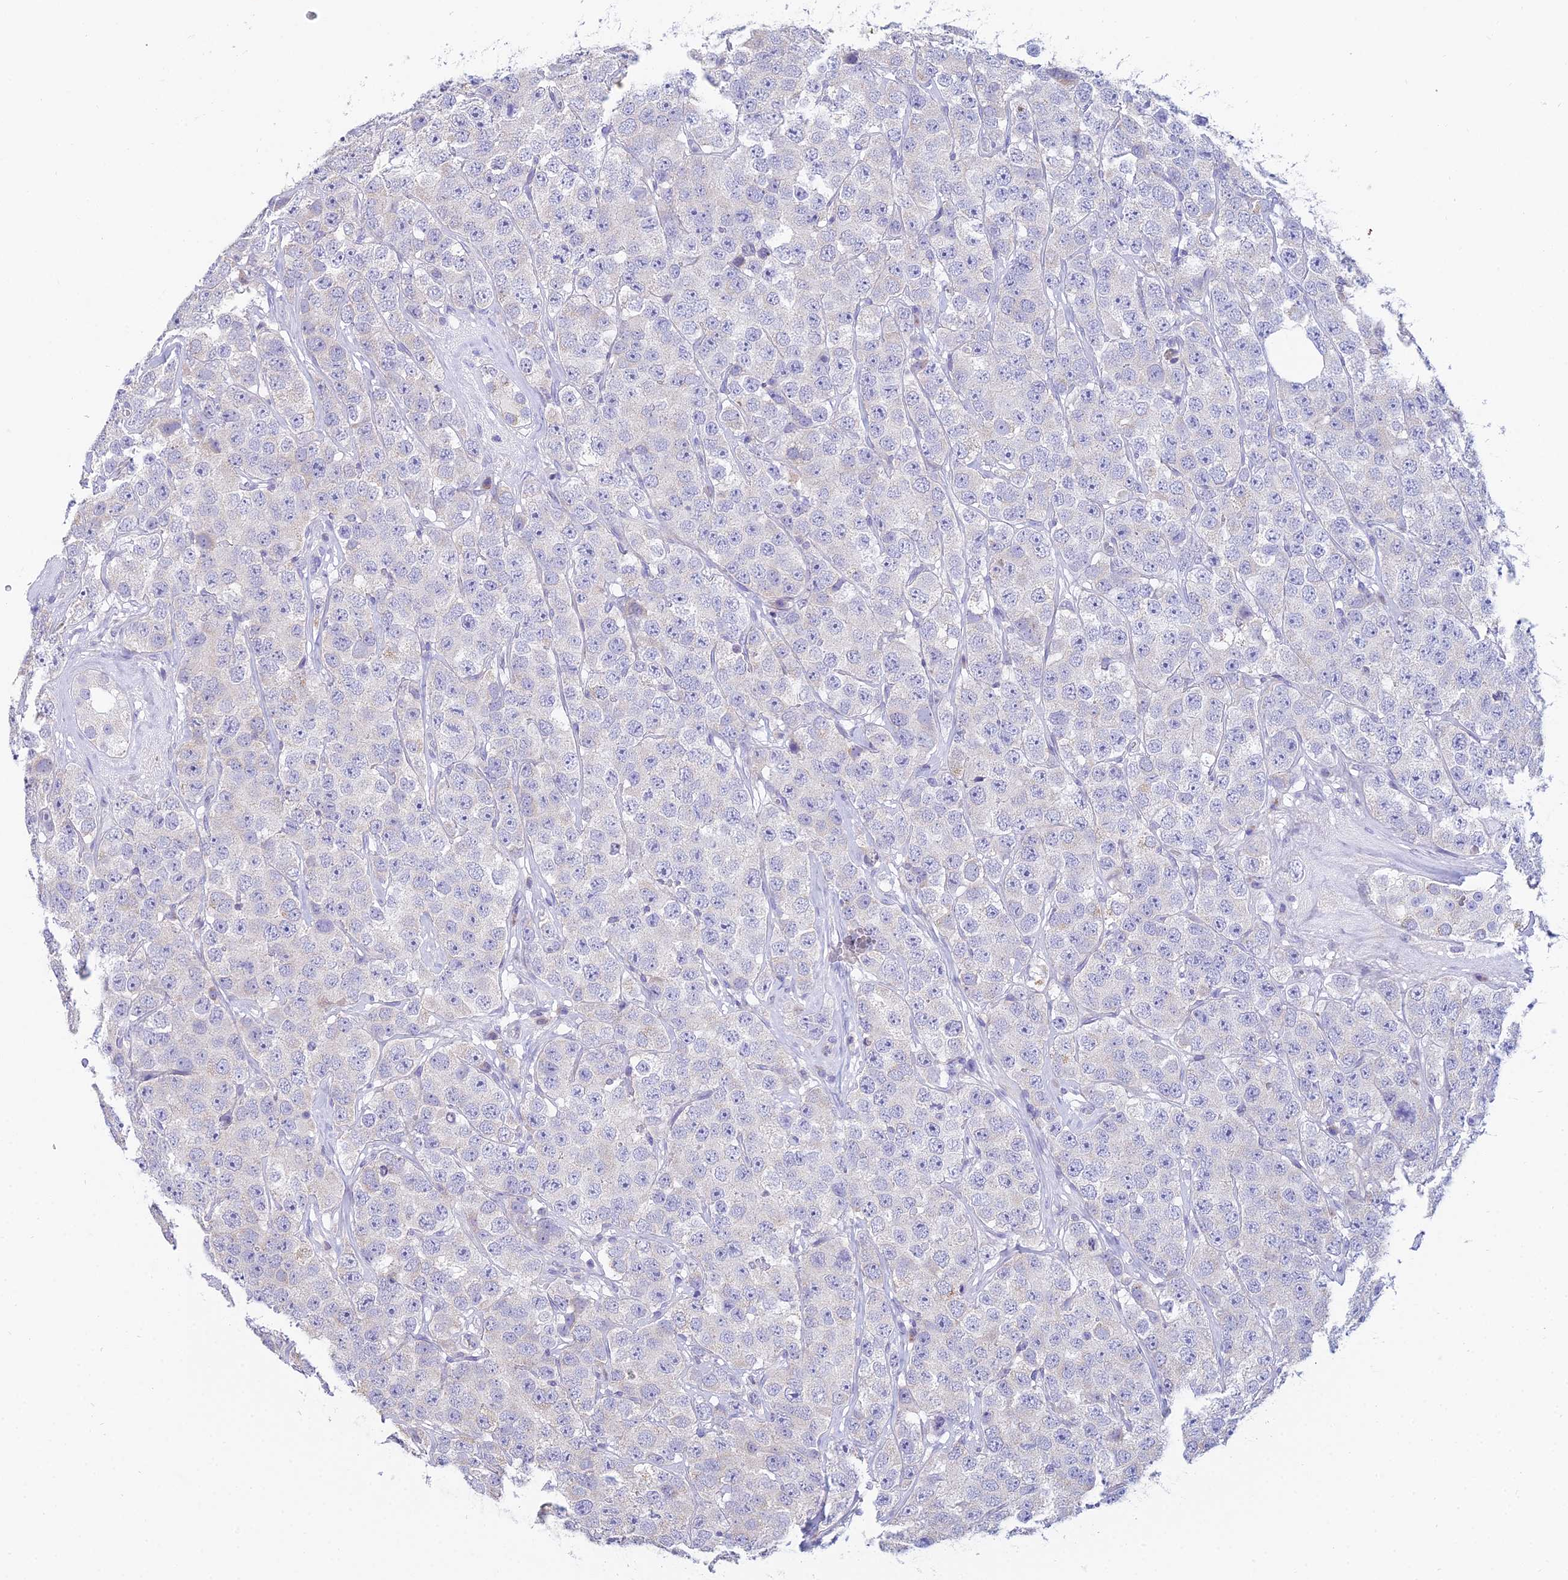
{"staining": {"intensity": "negative", "quantity": "none", "location": "none"}, "tissue": "testis cancer", "cell_type": "Tumor cells", "image_type": "cancer", "snomed": [{"axis": "morphology", "description": "Seminoma, NOS"}, {"axis": "topography", "description": "Testis"}], "caption": "Human testis seminoma stained for a protein using IHC demonstrates no positivity in tumor cells.", "gene": "CFAP206", "patient": {"sex": "male", "age": 28}}